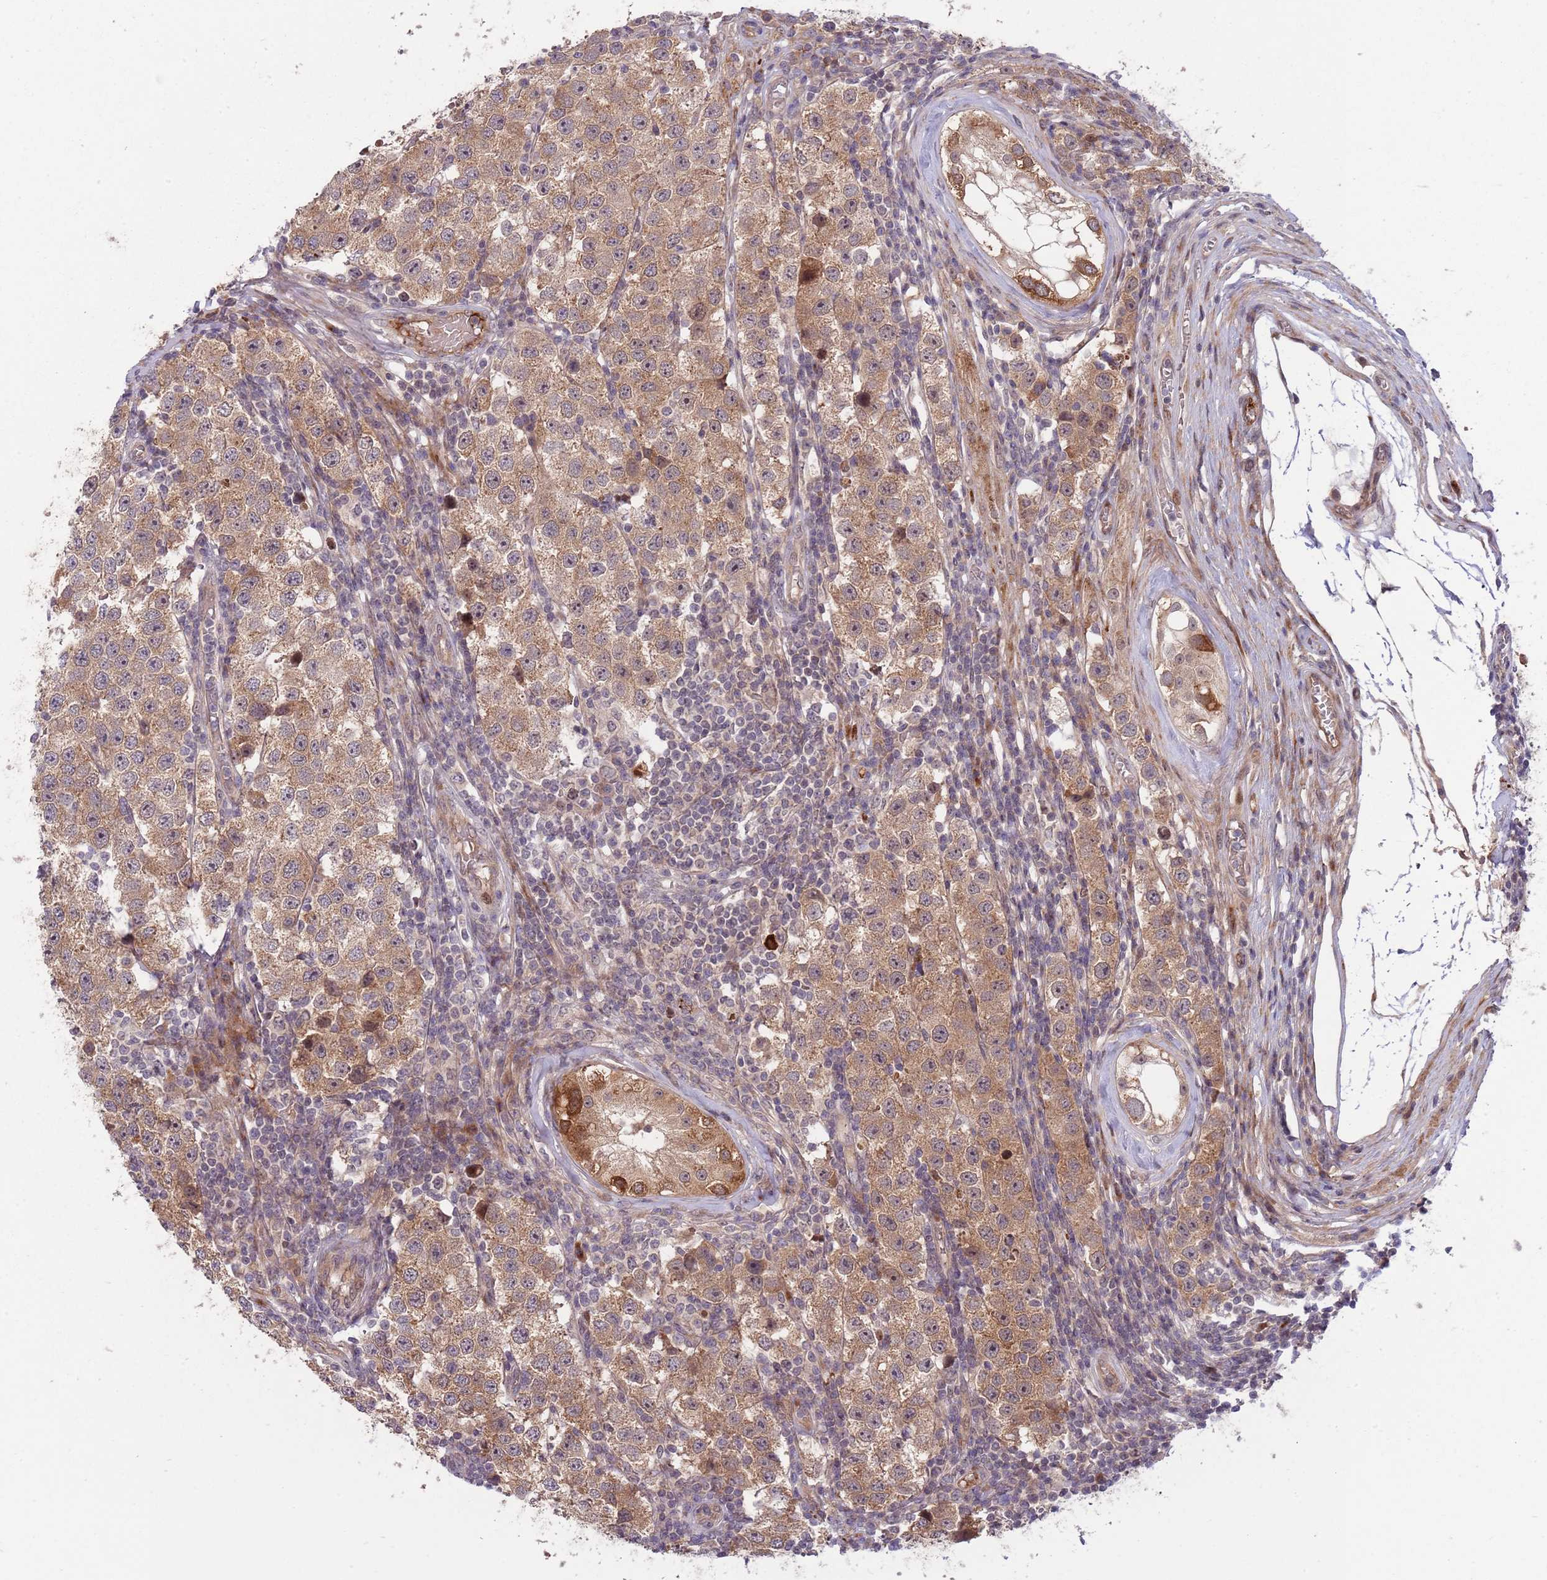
{"staining": {"intensity": "moderate", "quantity": ">75%", "location": "cytoplasmic/membranous,nuclear"}, "tissue": "testis cancer", "cell_type": "Tumor cells", "image_type": "cancer", "snomed": [{"axis": "morphology", "description": "Seminoma, NOS"}, {"axis": "topography", "description": "Testis"}], "caption": "Human seminoma (testis) stained with a protein marker demonstrates moderate staining in tumor cells.", "gene": "NT5DC4", "patient": {"sex": "male", "age": 34}}